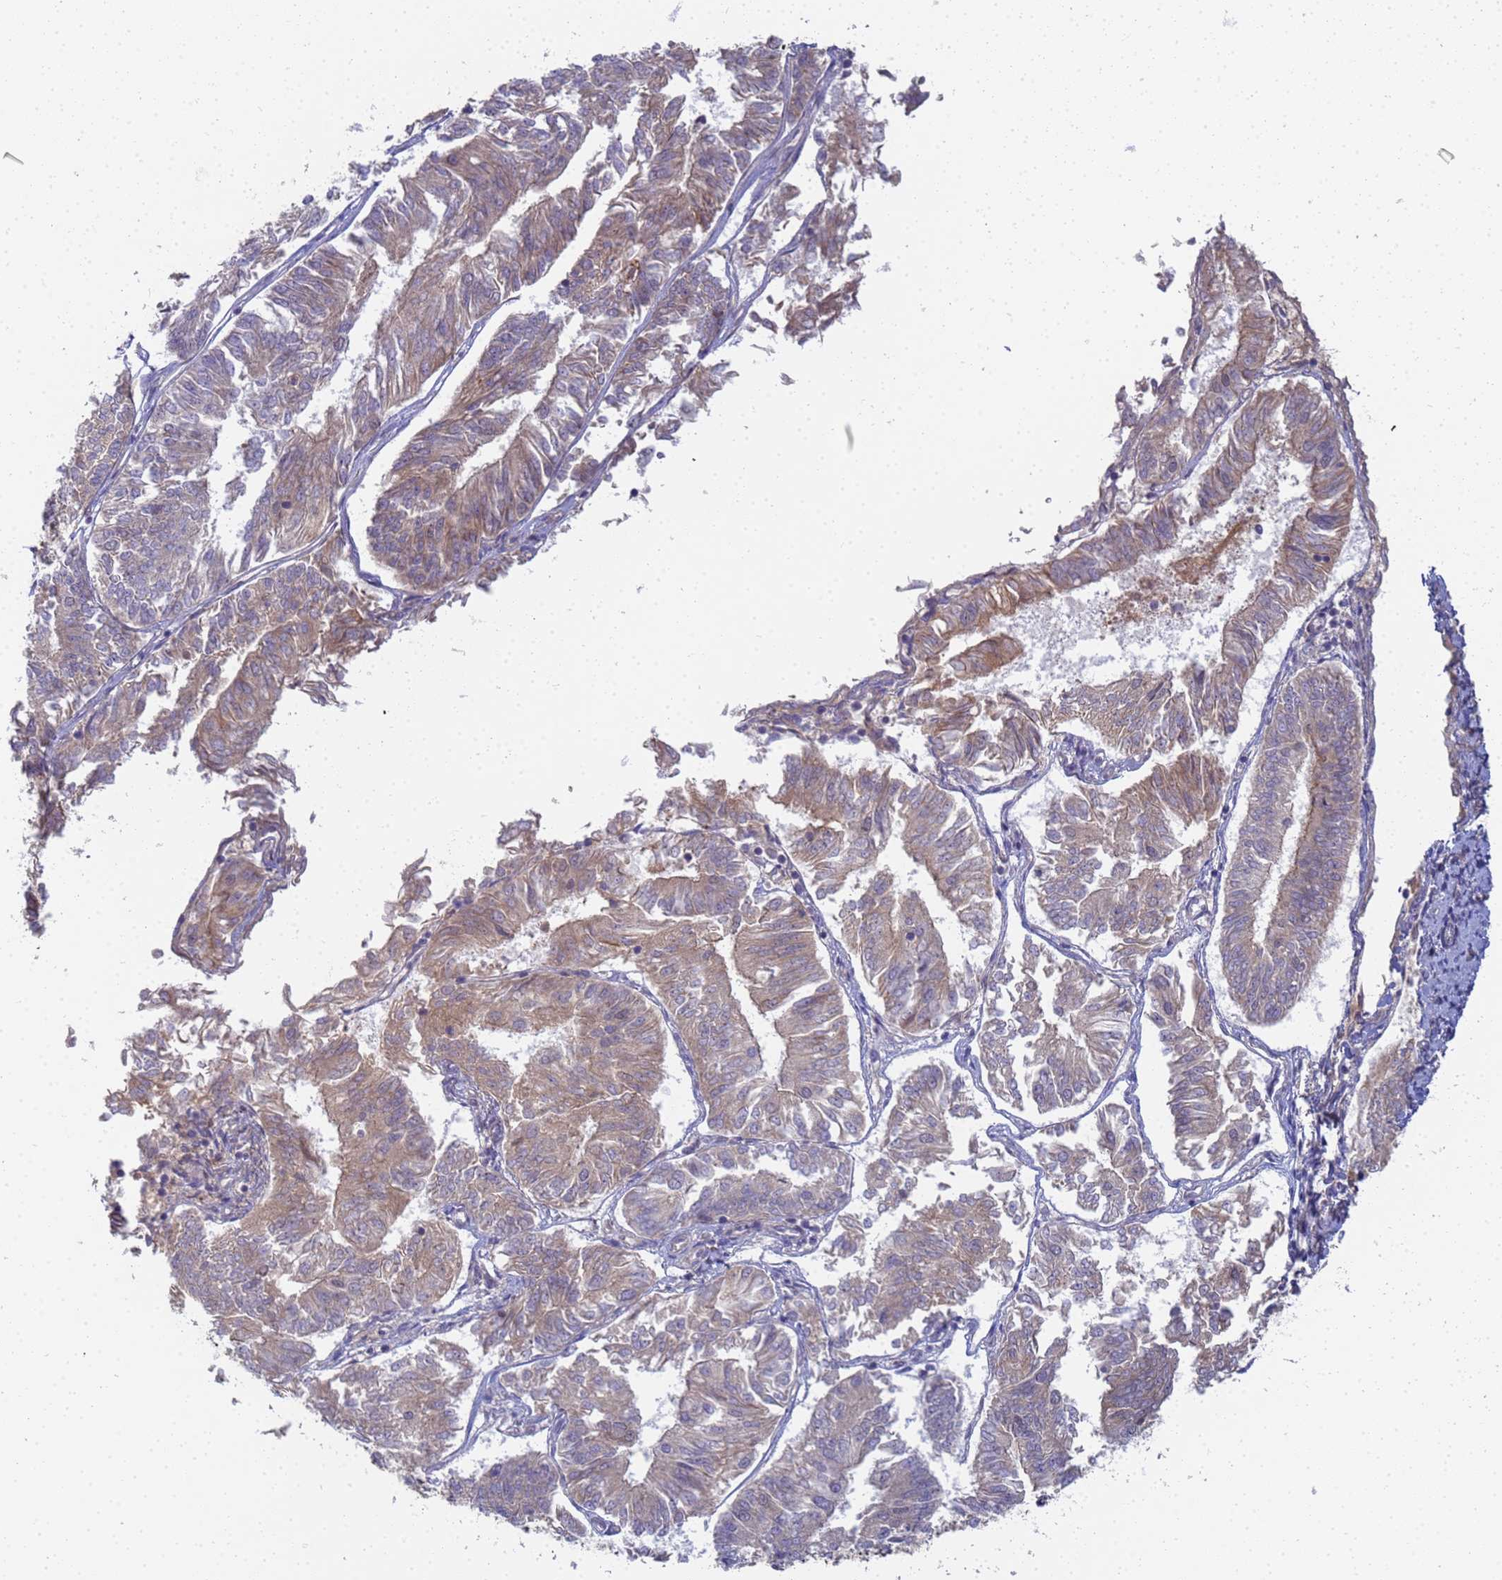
{"staining": {"intensity": "weak", "quantity": "25%-75%", "location": "cytoplasmic/membranous"}, "tissue": "endometrial cancer", "cell_type": "Tumor cells", "image_type": "cancer", "snomed": [{"axis": "morphology", "description": "Adenocarcinoma, NOS"}, {"axis": "topography", "description": "Endometrium"}], "caption": "There is low levels of weak cytoplasmic/membranous staining in tumor cells of adenocarcinoma (endometrial), as demonstrated by immunohistochemical staining (brown color).", "gene": "SHARPIN", "patient": {"sex": "female", "age": 58}}